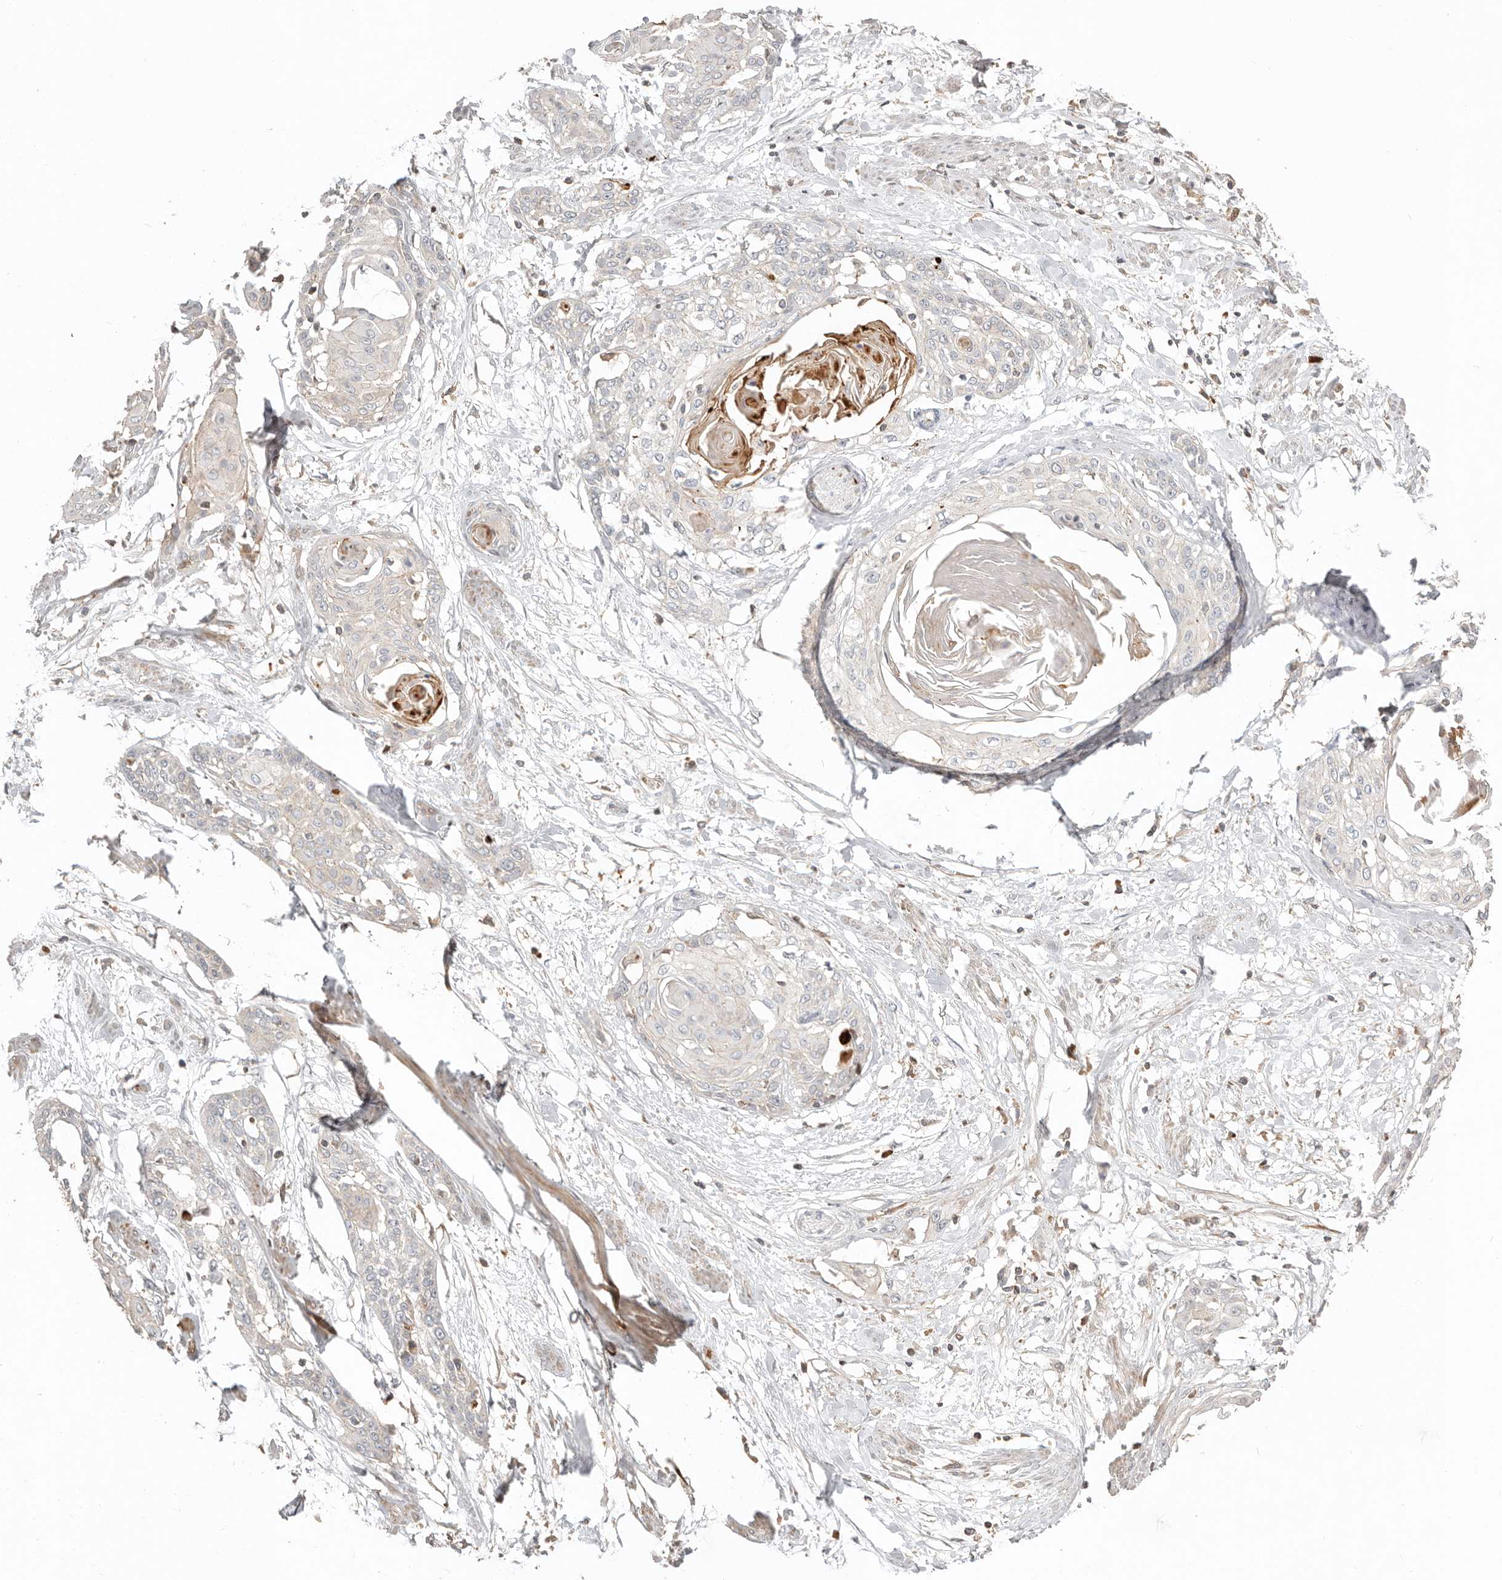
{"staining": {"intensity": "negative", "quantity": "none", "location": "none"}, "tissue": "cervical cancer", "cell_type": "Tumor cells", "image_type": "cancer", "snomed": [{"axis": "morphology", "description": "Squamous cell carcinoma, NOS"}, {"axis": "topography", "description": "Cervix"}], "caption": "Immunohistochemical staining of human cervical cancer (squamous cell carcinoma) exhibits no significant expression in tumor cells. (Brightfield microscopy of DAB (3,3'-diaminobenzidine) immunohistochemistry at high magnification).", "gene": "MTFR2", "patient": {"sex": "female", "age": 57}}